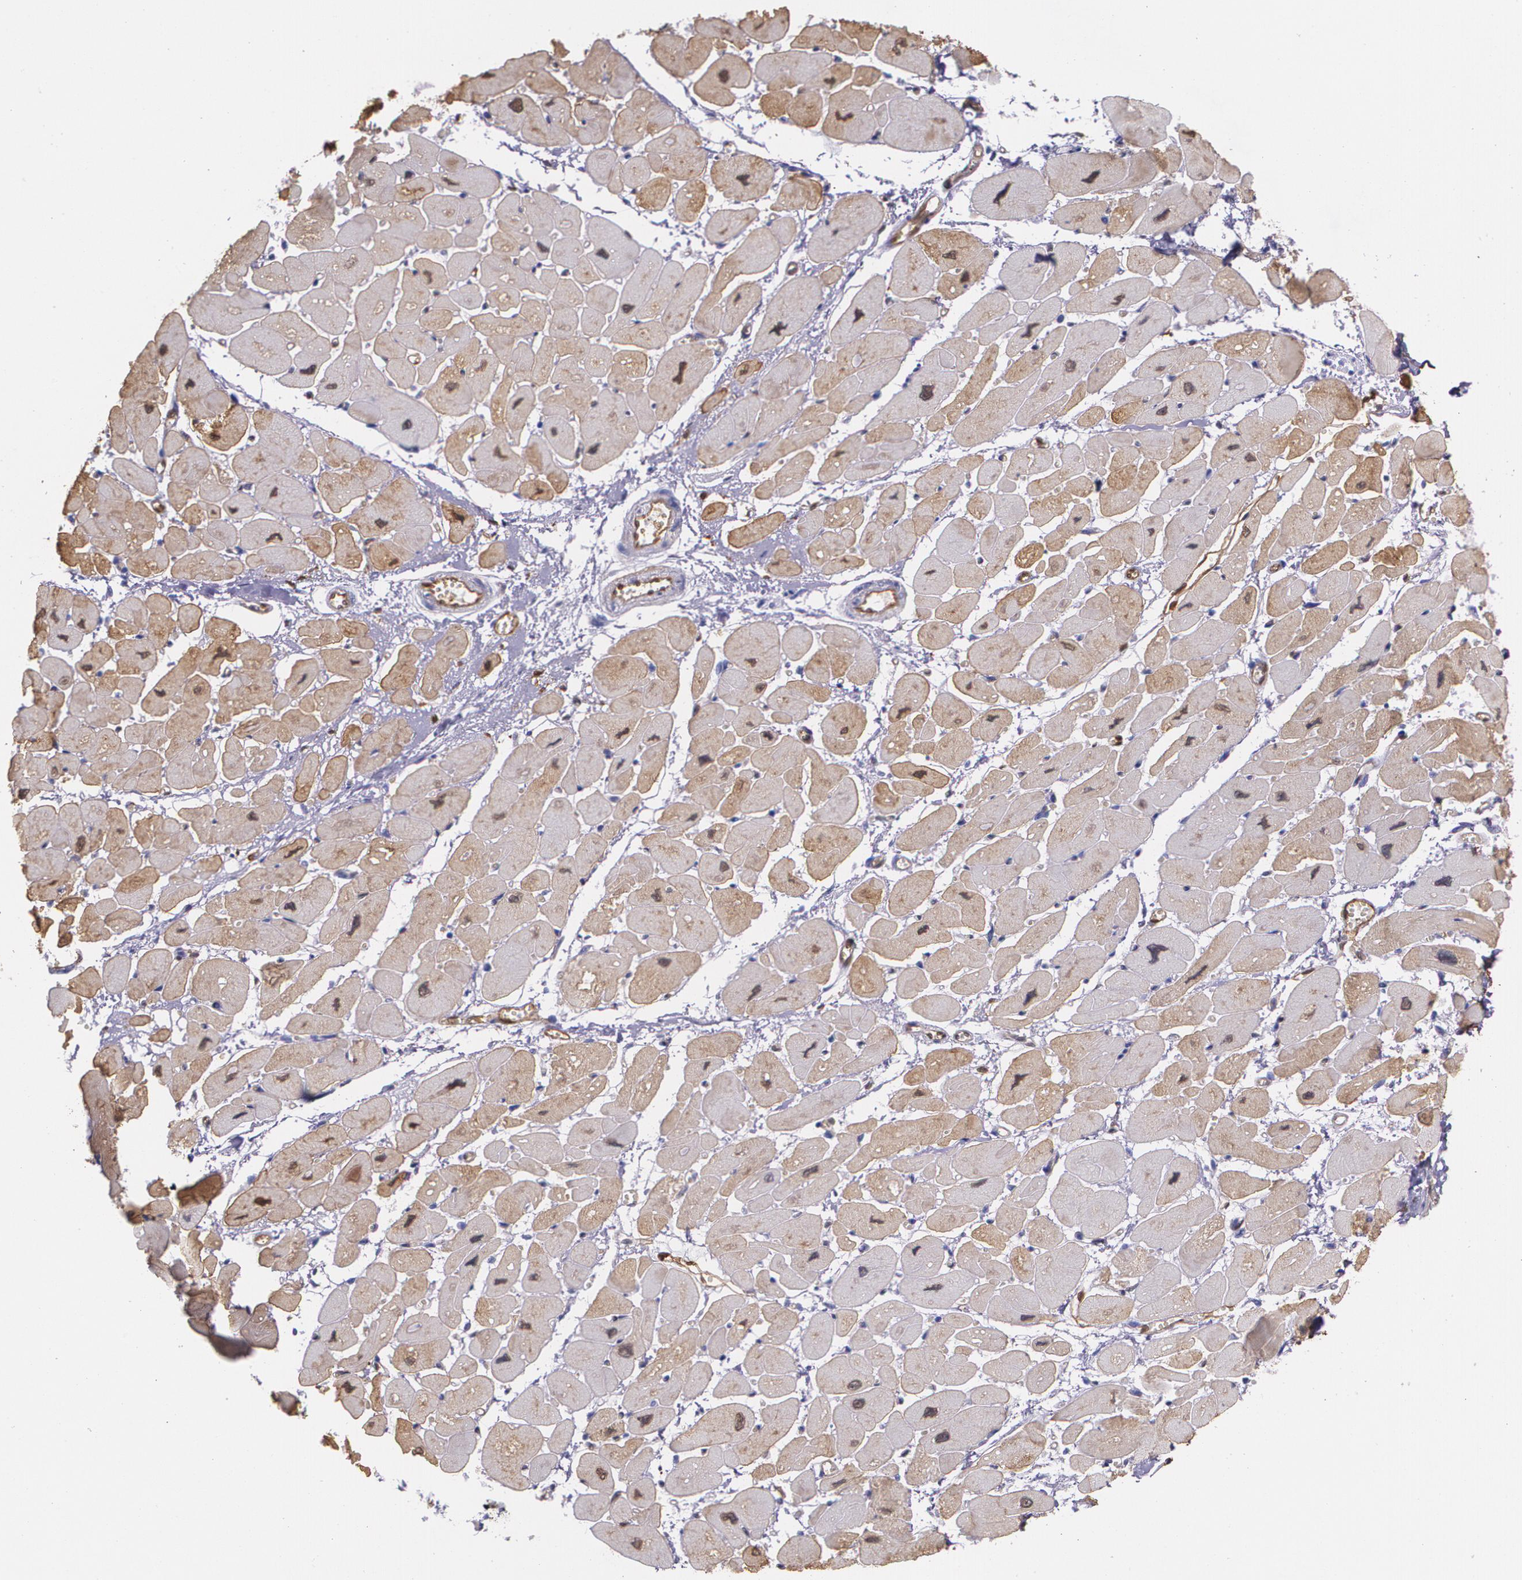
{"staining": {"intensity": "weak", "quantity": "25%-75%", "location": "nuclear"}, "tissue": "heart muscle", "cell_type": "Cardiomyocytes", "image_type": "normal", "snomed": [{"axis": "morphology", "description": "Normal tissue, NOS"}, {"axis": "topography", "description": "Heart"}], "caption": "Weak nuclear positivity is appreciated in about 25%-75% of cardiomyocytes in benign heart muscle.", "gene": "MMP2", "patient": {"sex": "female", "age": 54}}